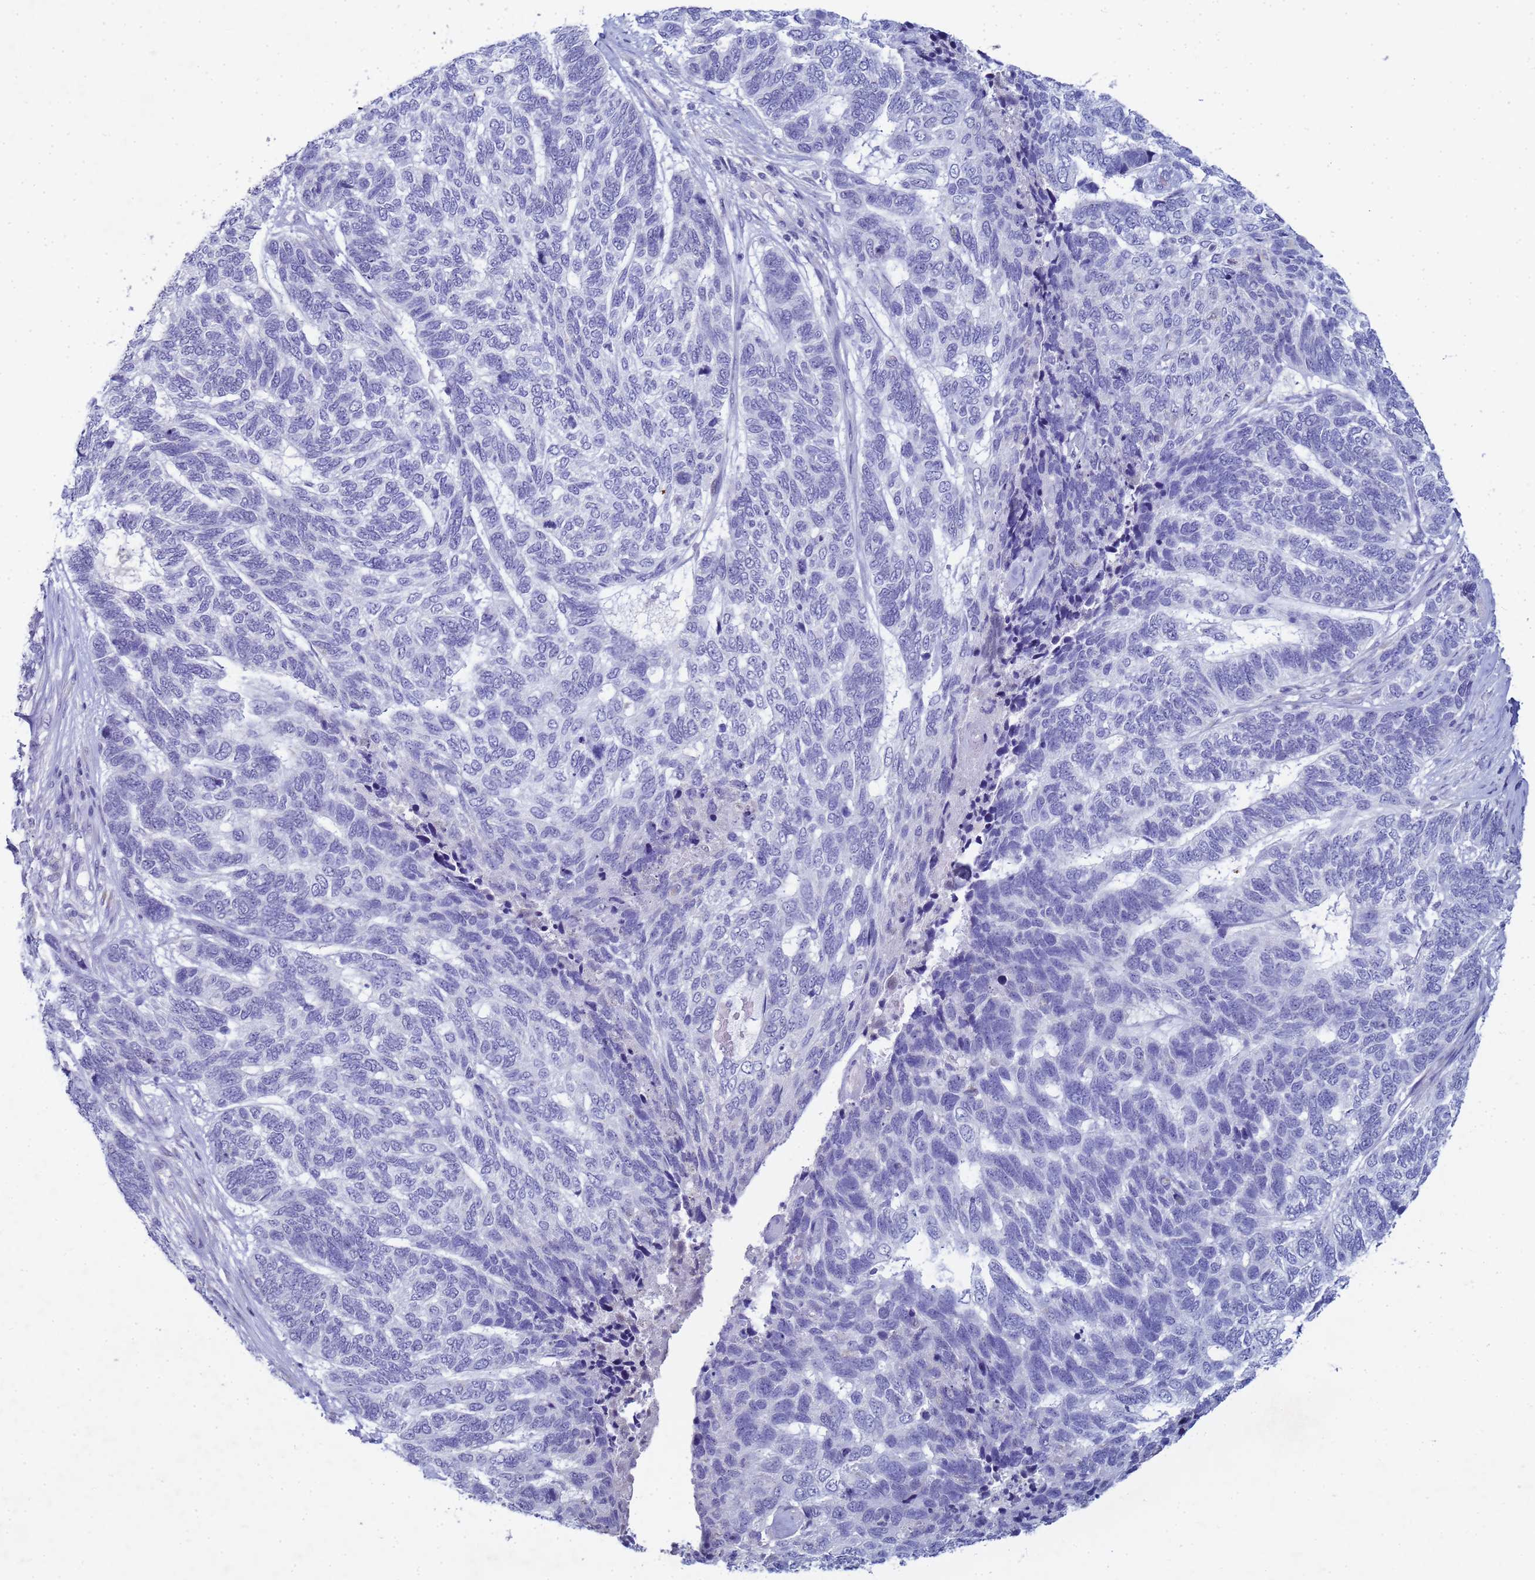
{"staining": {"intensity": "negative", "quantity": "none", "location": "none"}, "tissue": "skin cancer", "cell_type": "Tumor cells", "image_type": "cancer", "snomed": [{"axis": "morphology", "description": "Basal cell carcinoma"}, {"axis": "topography", "description": "Skin"}], "caption": "The histopathology image shows no significant expression in tumor cells of skin cancer.", "gene": "B3GNT8", "patient": {"sex": "female", "age": 65}}